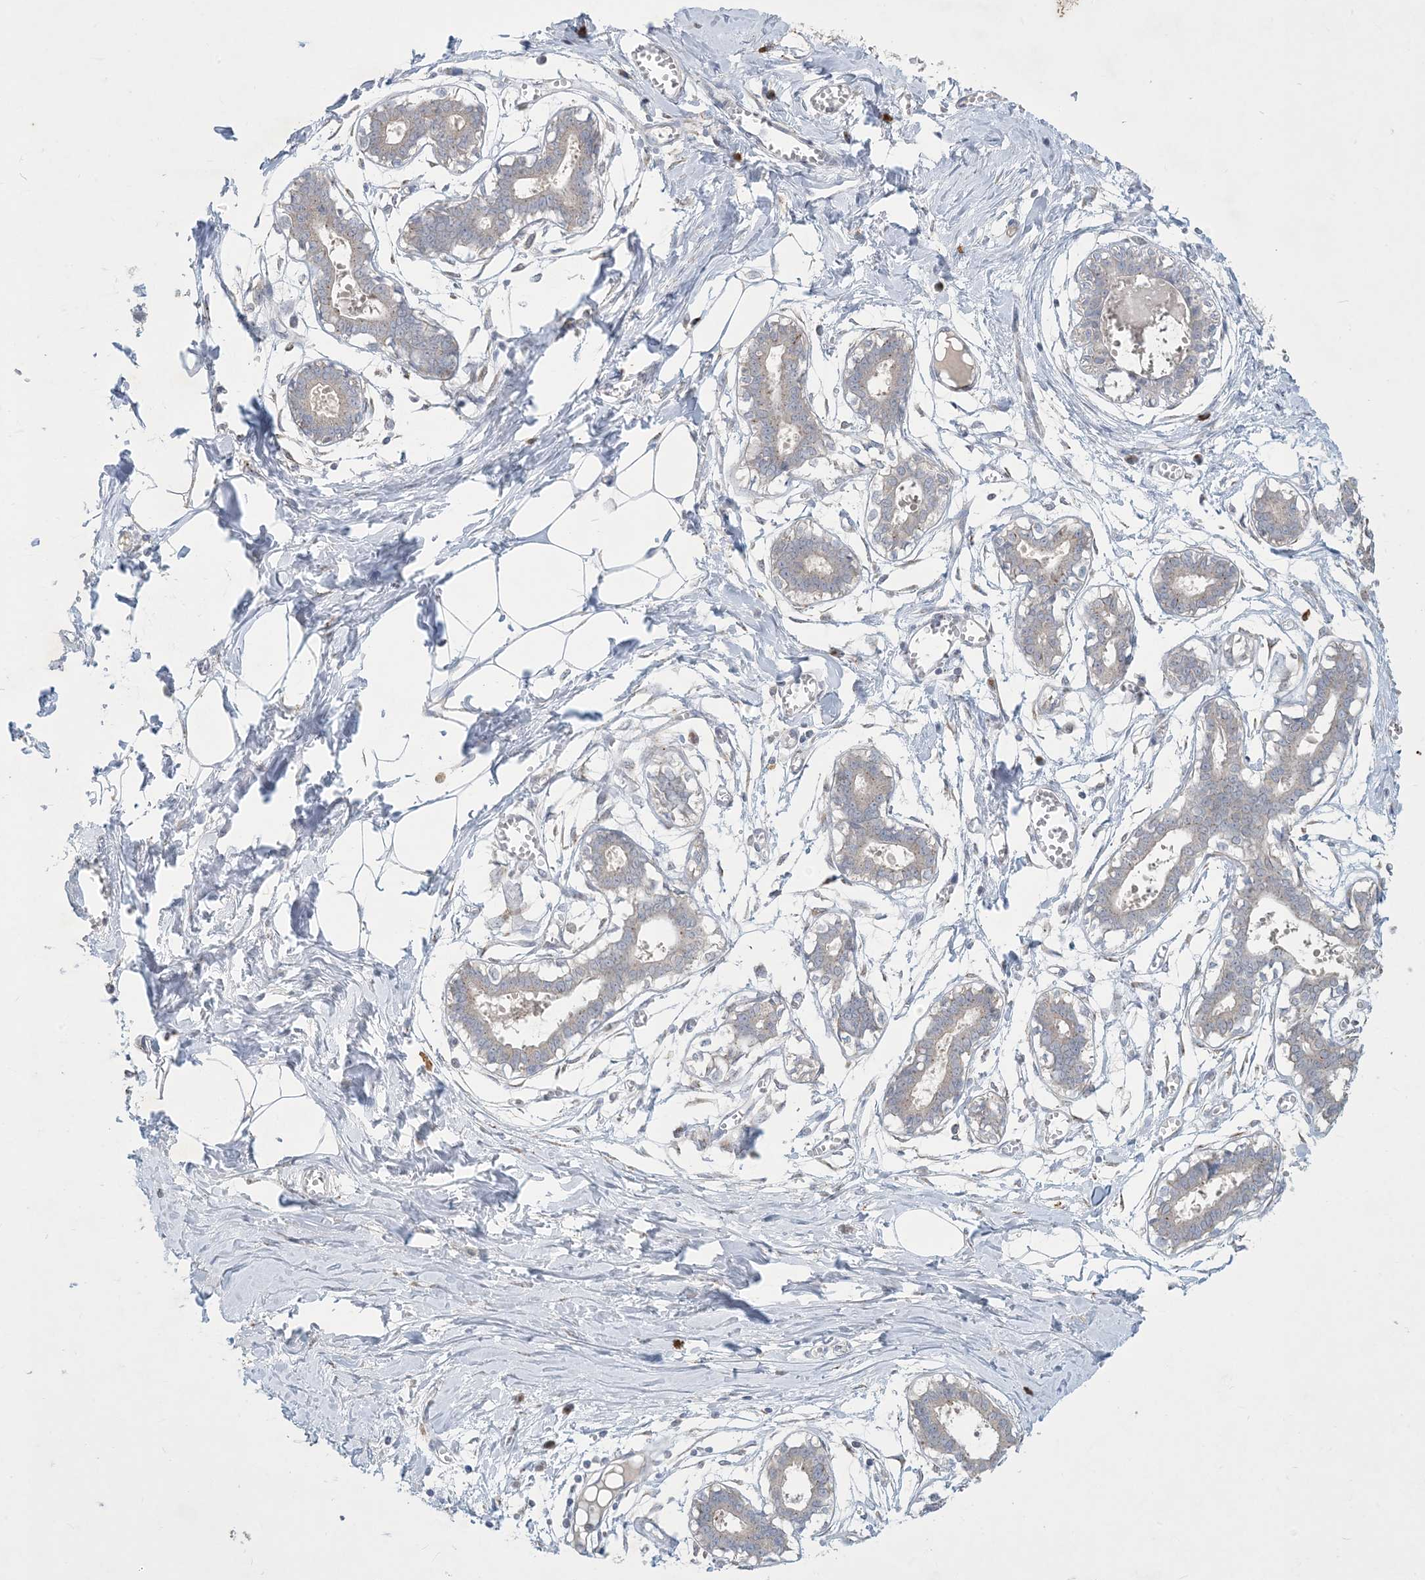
{"staining": {"intensity": "negative", "quantity": "none", "location": "none"}, "tissue": "breast", "cell_type": "Adipocytes", "image_type": "normal", "snomed": [{"axis": "morphology", "description": "Normal tissue, NOS"}, {"axis": "topography", "description": "Breast"}], "caption": "This is an immunohistochemistry (IHC) photomicrograph of benign human breast. There is no positivity in adipocytes.", "gene": "CCDC14", "patient": {"sex": "female", "age": 27}}